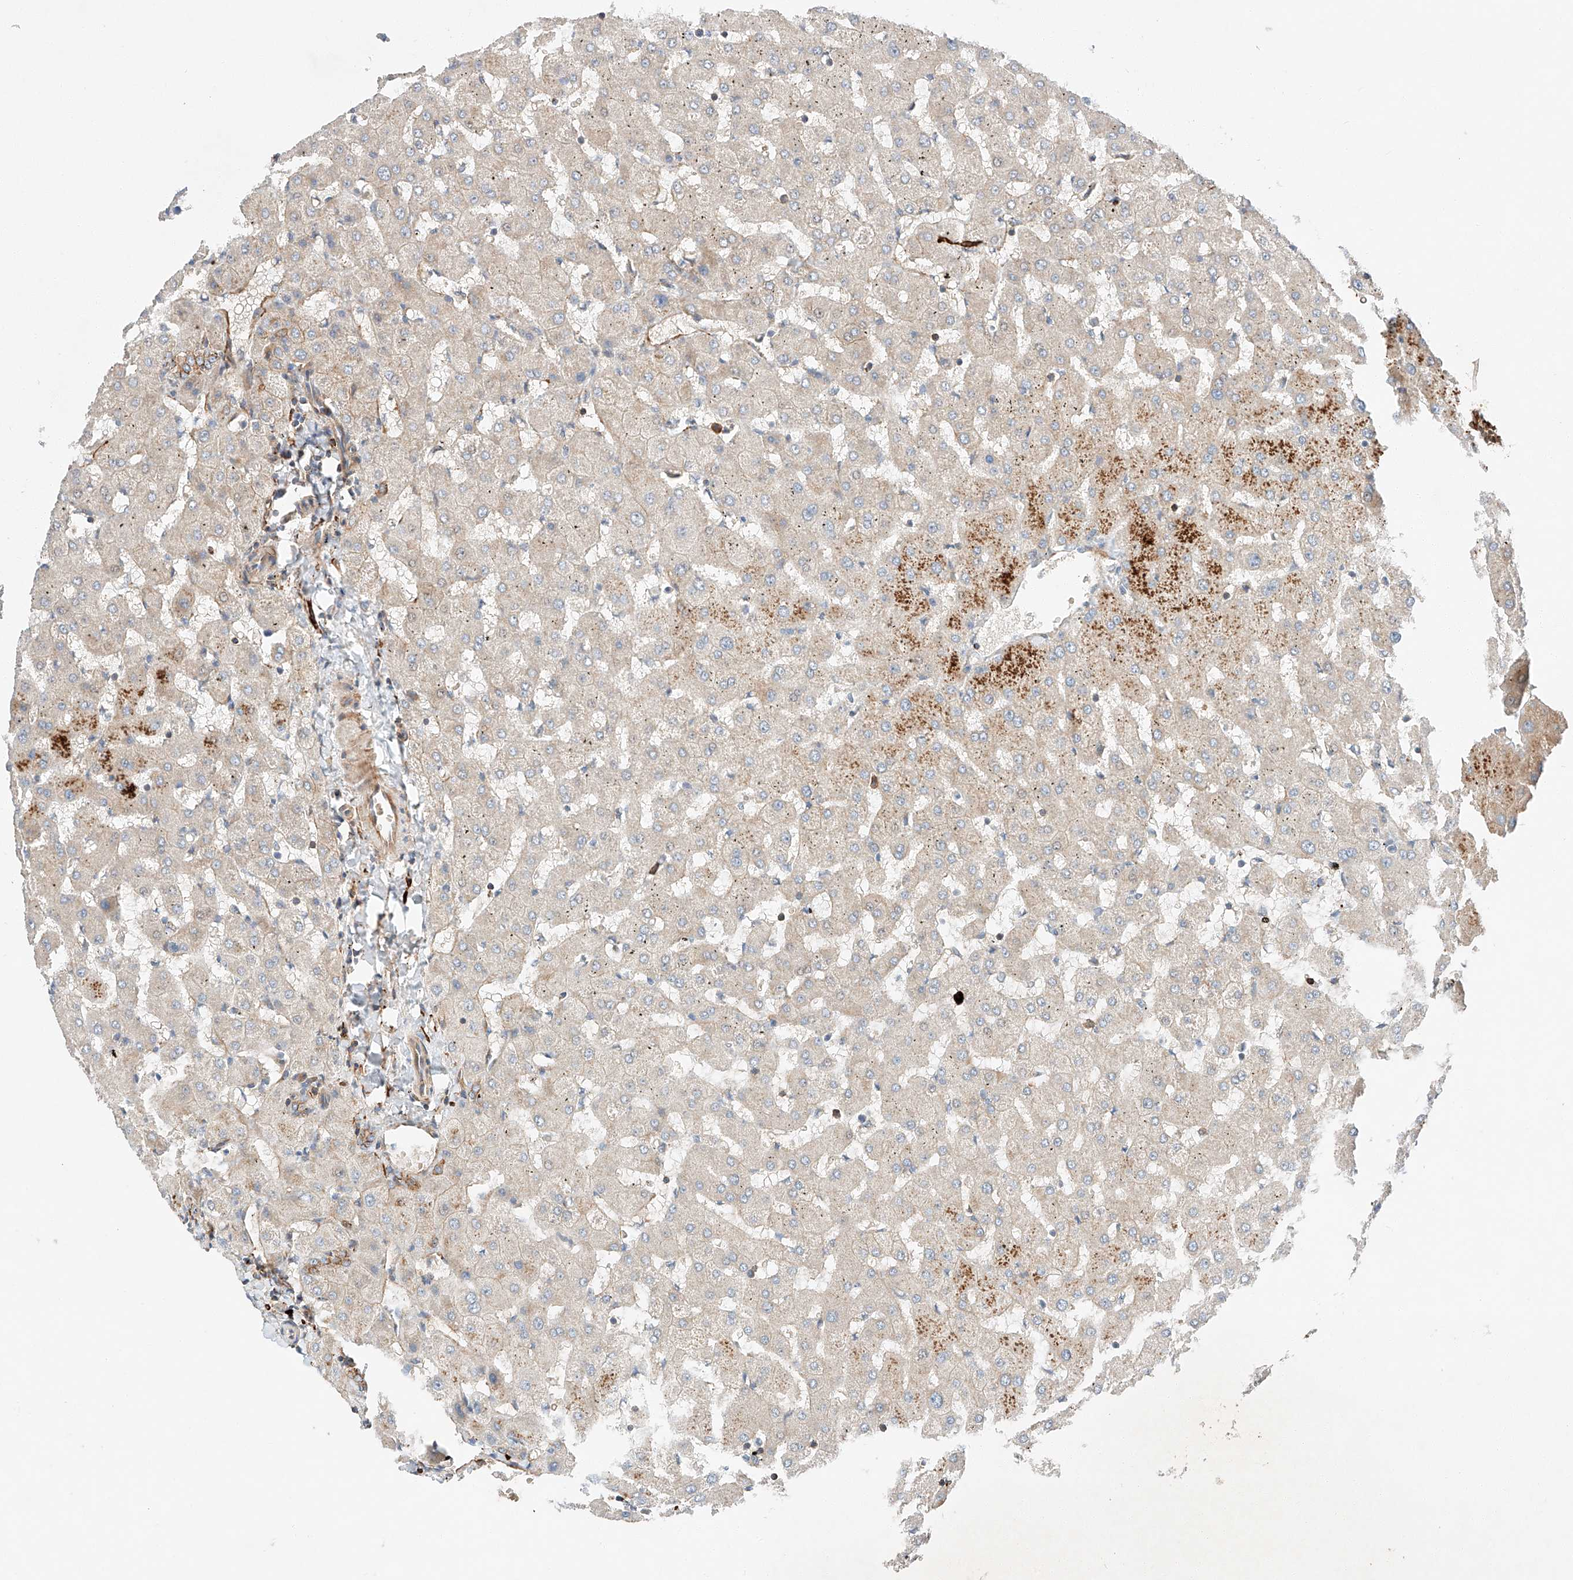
{"staining": {"intensity": "negative", "quantity": "none", "location": "none"}, "tissue": "liver", "cell_type": "Cholangiocytes", "image_type": "normal", "snomed": [{"axis": "morphology", "description": "Normal tissue, NOS"}, {"axis": "topography", "description": "Liver"}], "caption": "A photomicrograph of human liver is negative for staining in cholangiocytes.", "gene": "MINDY4", "patient": {"sex": "female", "age": 63}}